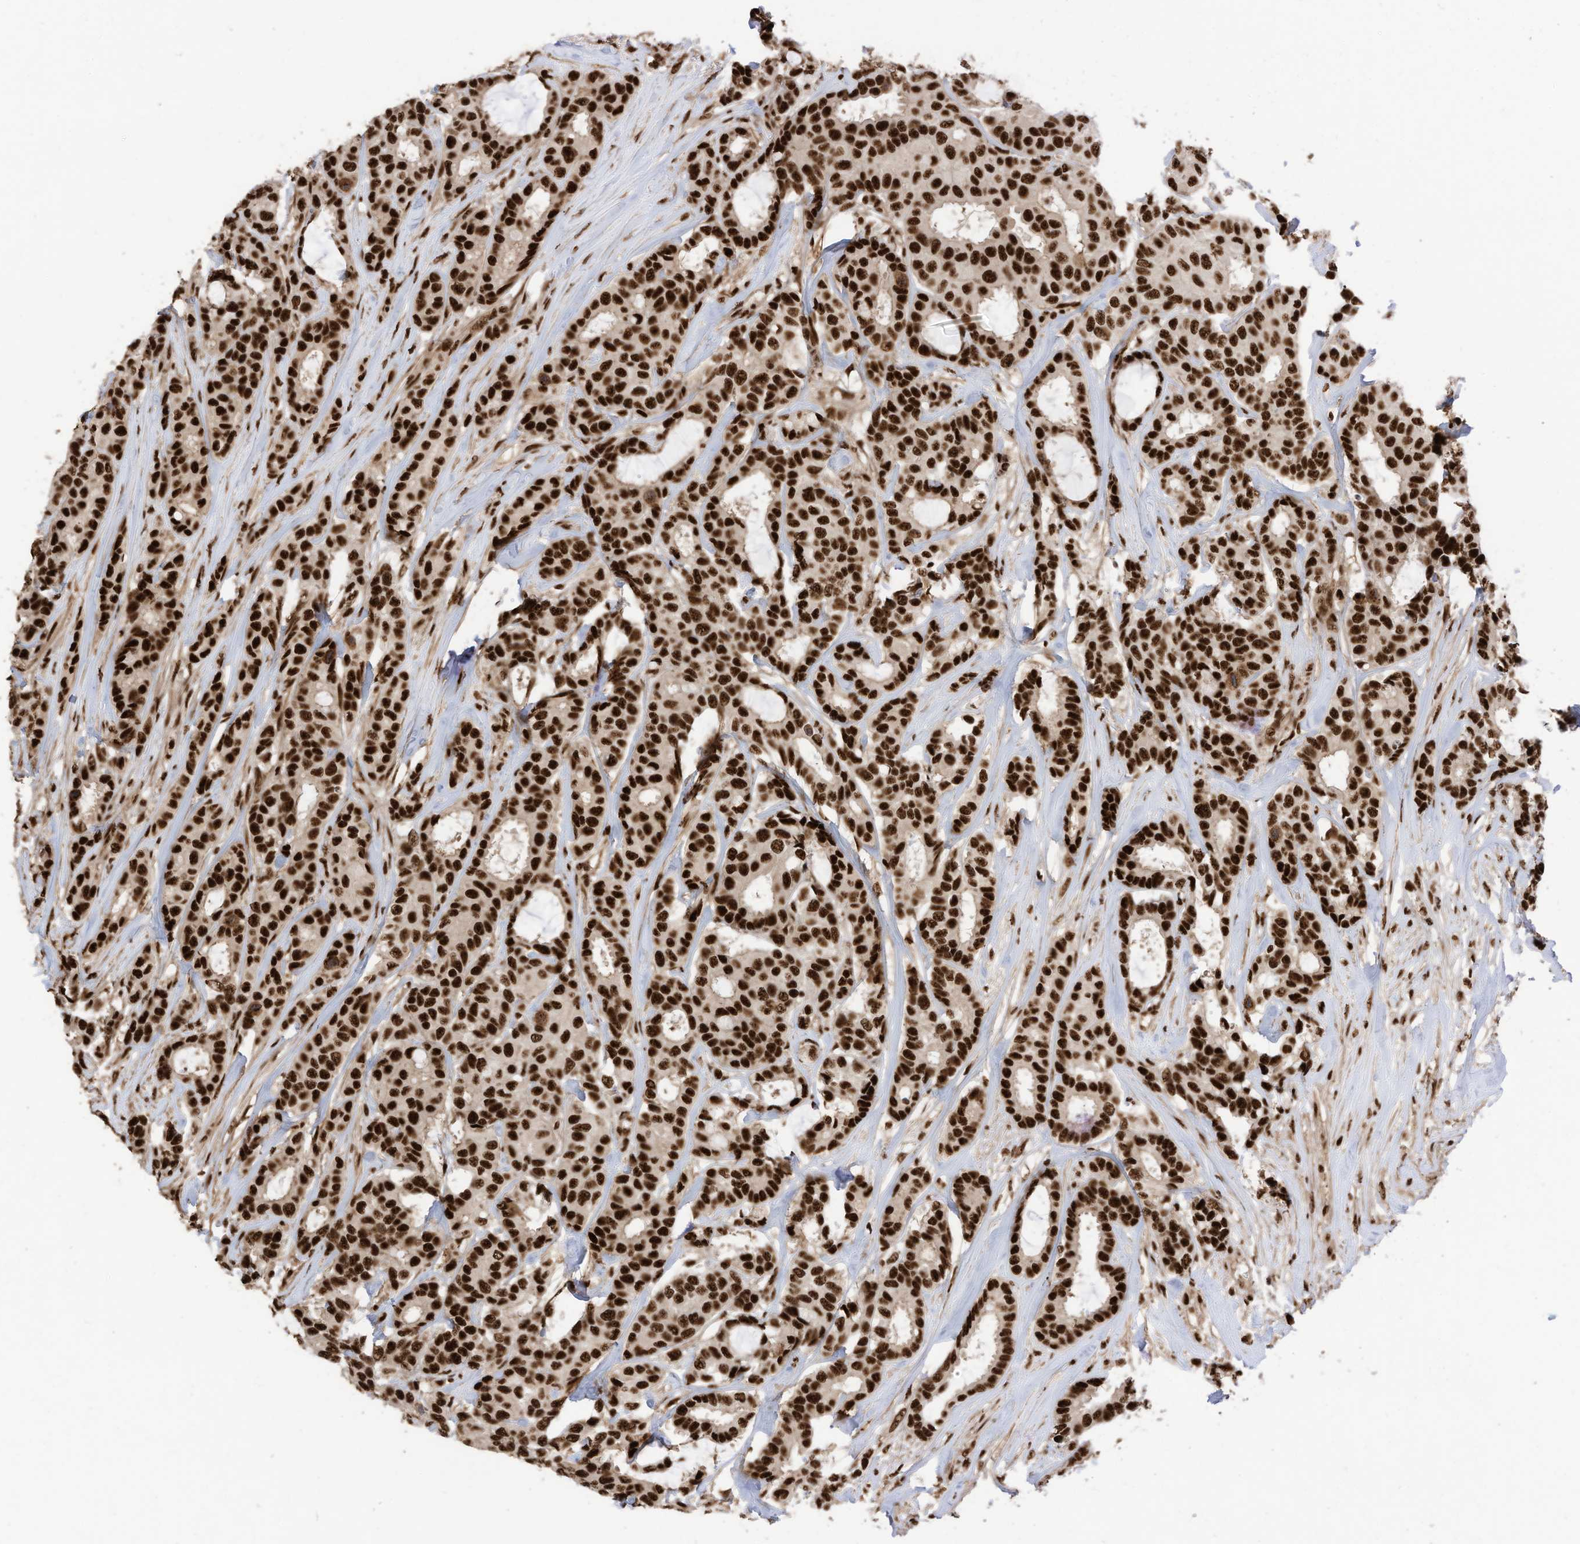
{"staining": {"intensity": "strong", "quantity": ">75%", "location": "nuclear"}, "tissue": "breast cancer", "cell_type": "Tumor cells", "image_type": "cancer", "snomed": [{"axis": "morphology", "description": "Duct carcinoma"}, {"axis": "topography", "description": "Breast"}], "caption": "A micrograph showing strong nuclear expression in about >75% of tumor cells in breast cancer (intraductal carcinoma), as visualized by brown immunohistochemical staining.", "gene": "SF3A3", "patient": {"sex": "female", "age": 87}}